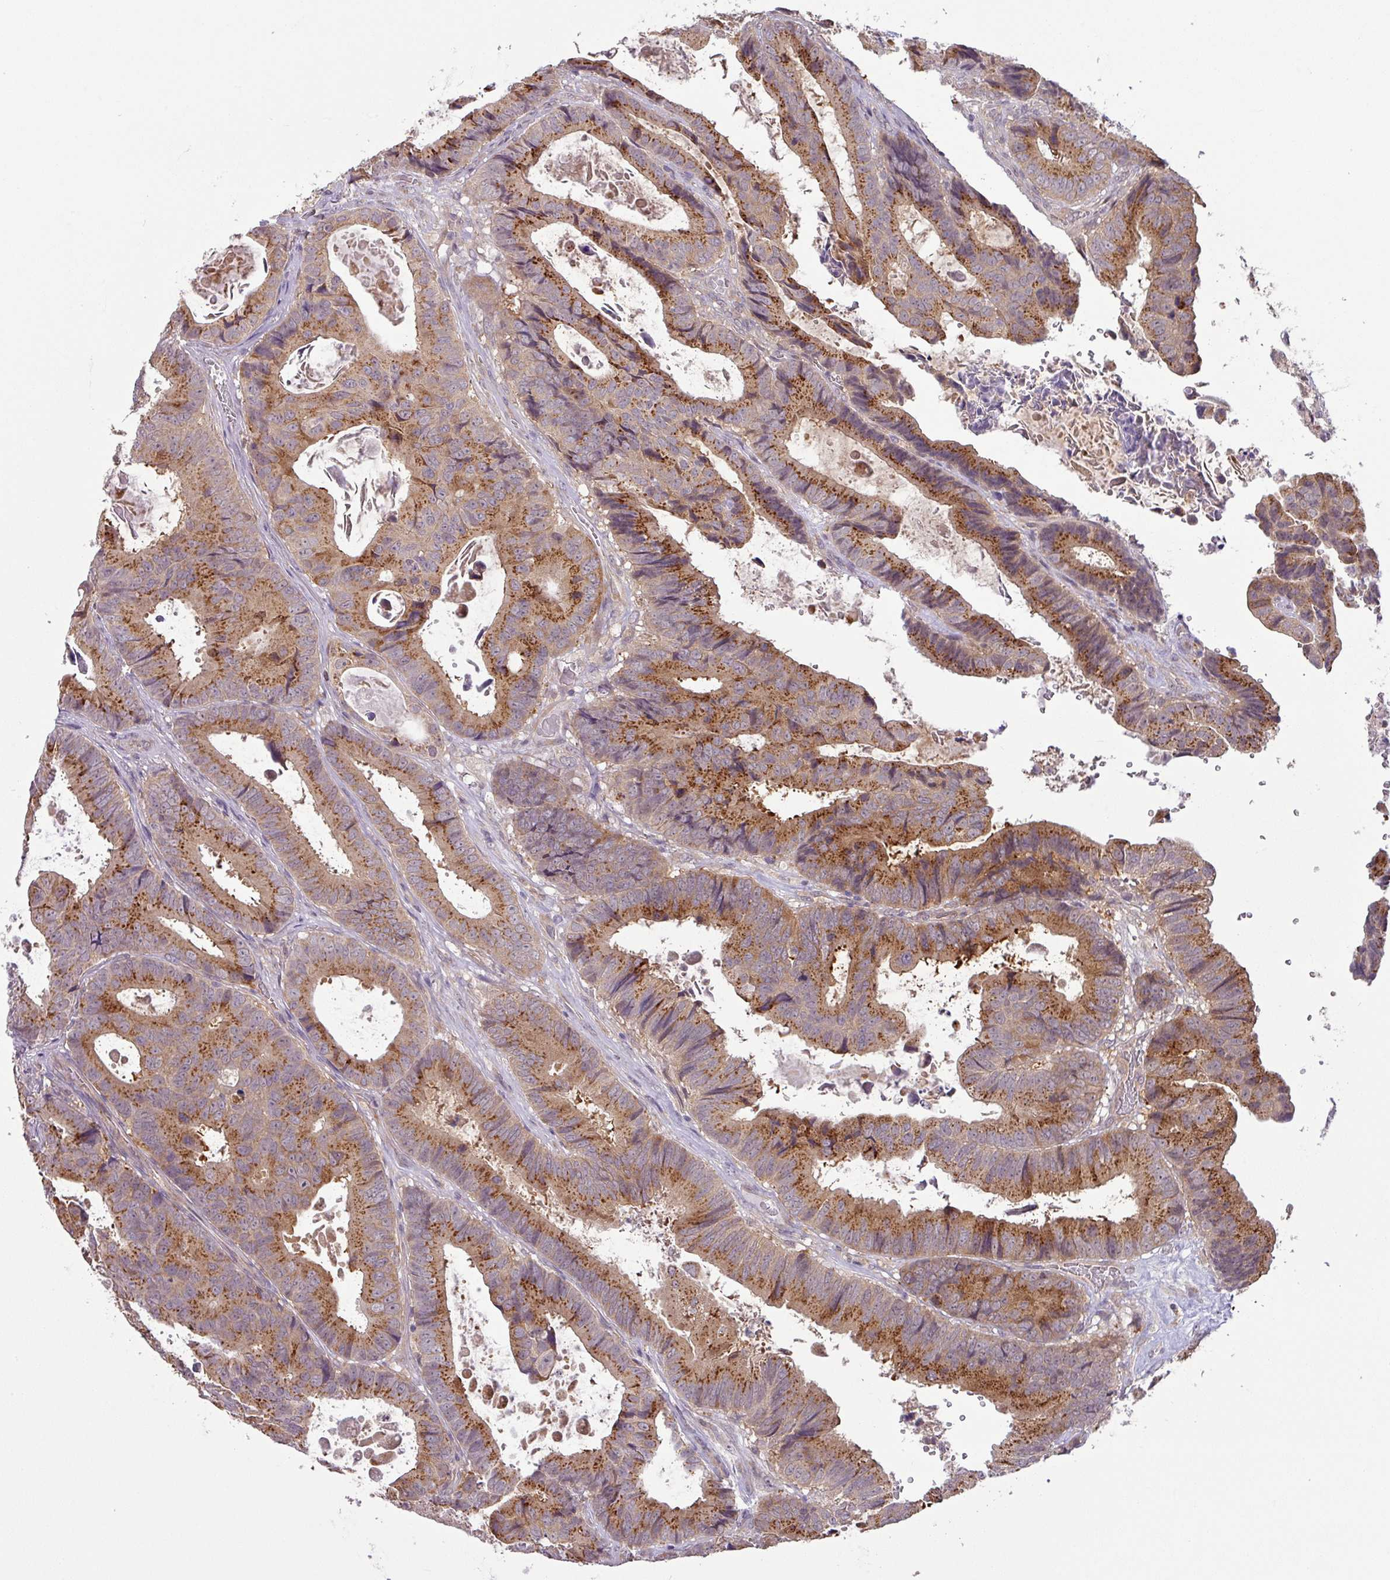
{"staining": {"intensity": "strong", "quantity": "25%-75%", "location": "cytoplasmic/membranous"}, "tissue": "colorectal cancer", "cell_type": "Tumor cells", "image_type": "cancer", "snomed": [{"axis": "morphology", "description": "Adenocarcinoma, NOS"}, {"axis": "topography", "description": "Colon"}], "caption": "IHC micrograph of colorectal adenocarcinoma stained for a protein (brown), which shows high levels of strong cytoplasmic/membranous expression in approximately 25%-75% of tumor cells.", "gene": "GALNT12", "patient": {"sex": "male", "age": 85}}